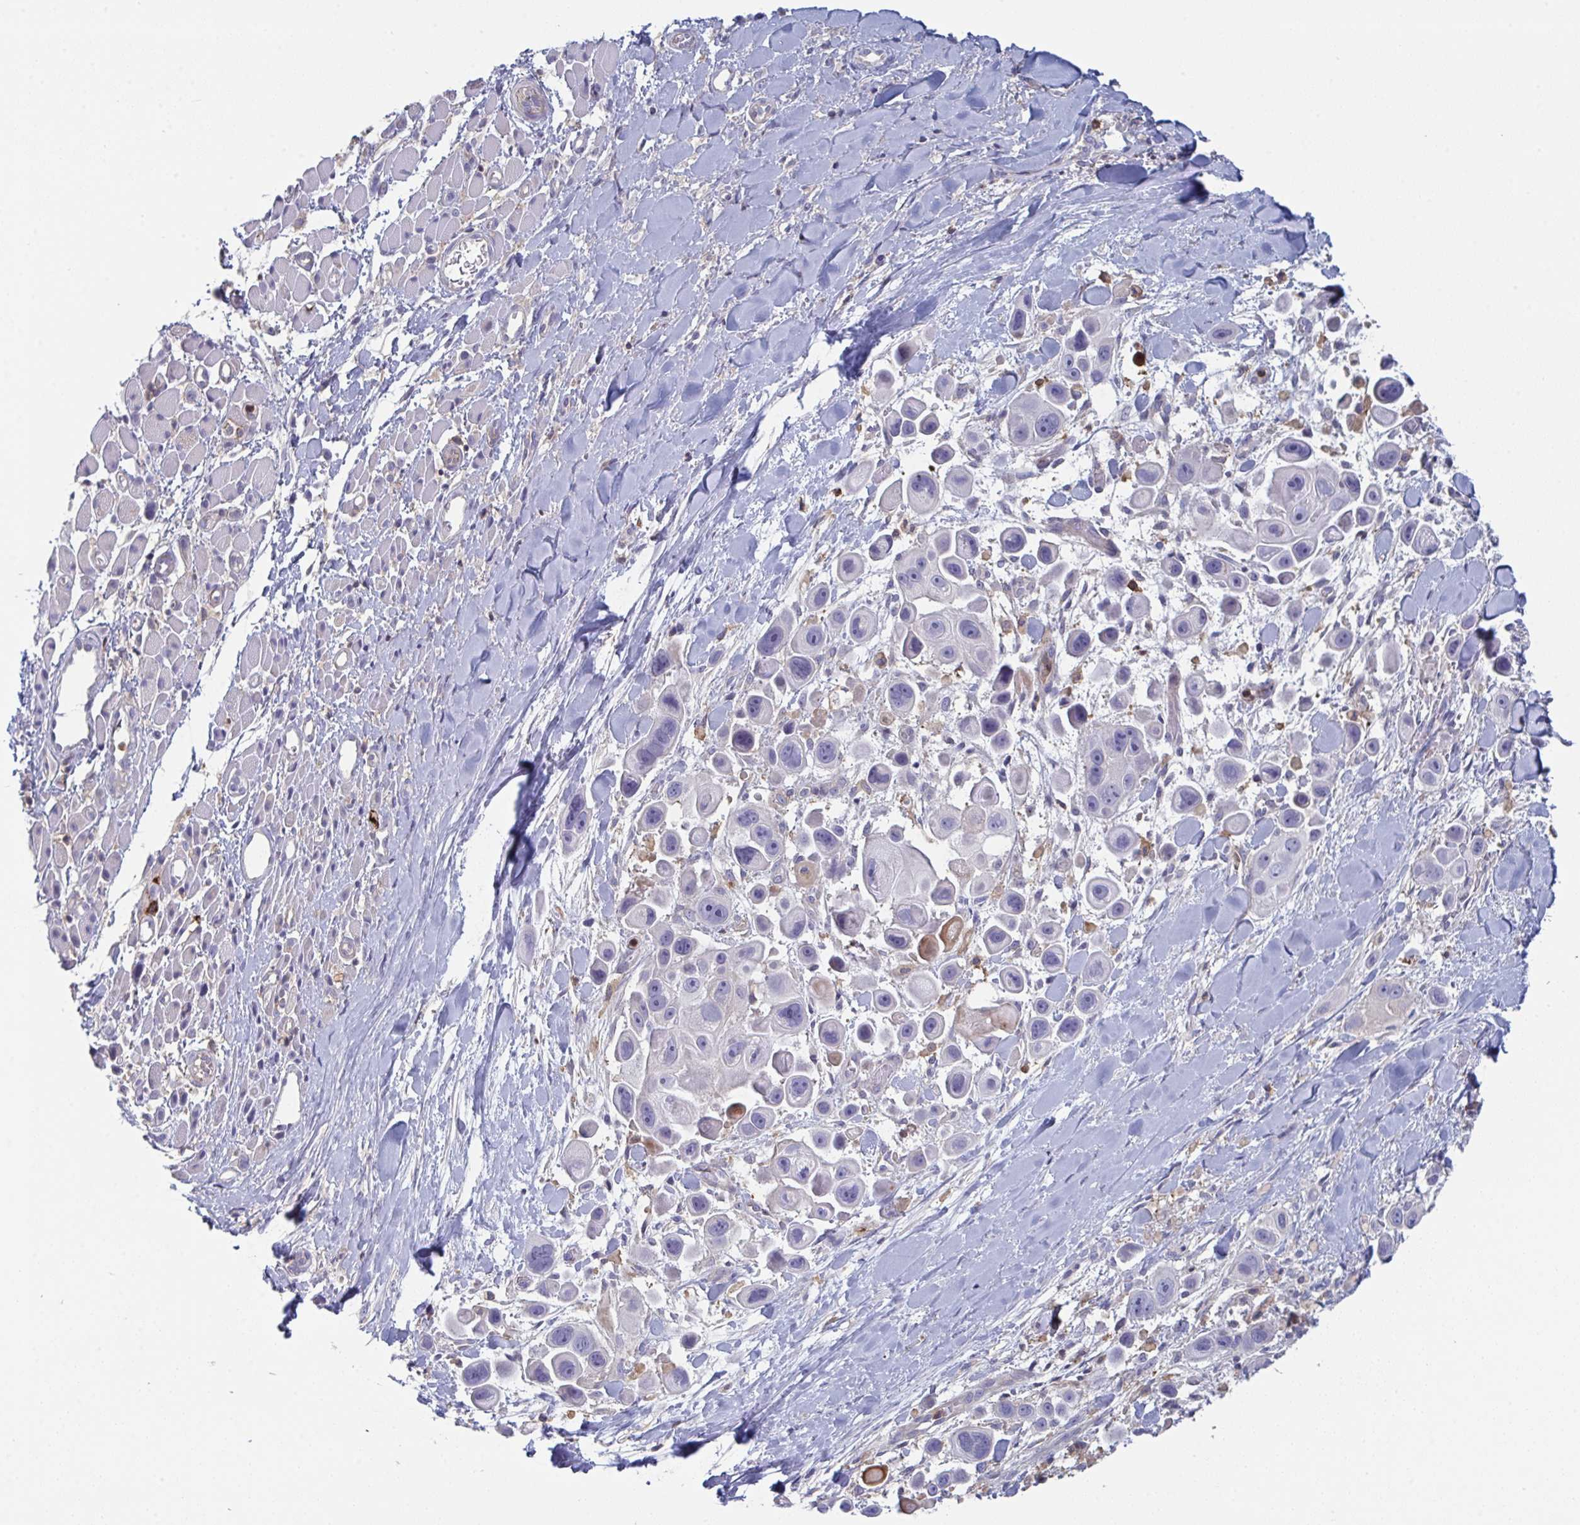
{"staining": {"intensity": "negative", "quantity": "none", "location": "none"}, "tissue": "skin cancer", "cell_type": "Tumor cells", "image_type": "cancer", "snomed": [{"axis": "morphology", "description": "Squamous cell carcinoma, NOS"}, {"axis": "topography", "description": "Skin"}], "caption": "Tumor cells show no significant protein positivity in skin cancer (squamous cell carcinoma). The staining was performed using DAB to visualize the protein expression in brown, while the nuclei were stained in blue with hematoxylin (Magnification: 20x).", "gene": "DISP2", "patient": {"sex": "male", "age": 67}}